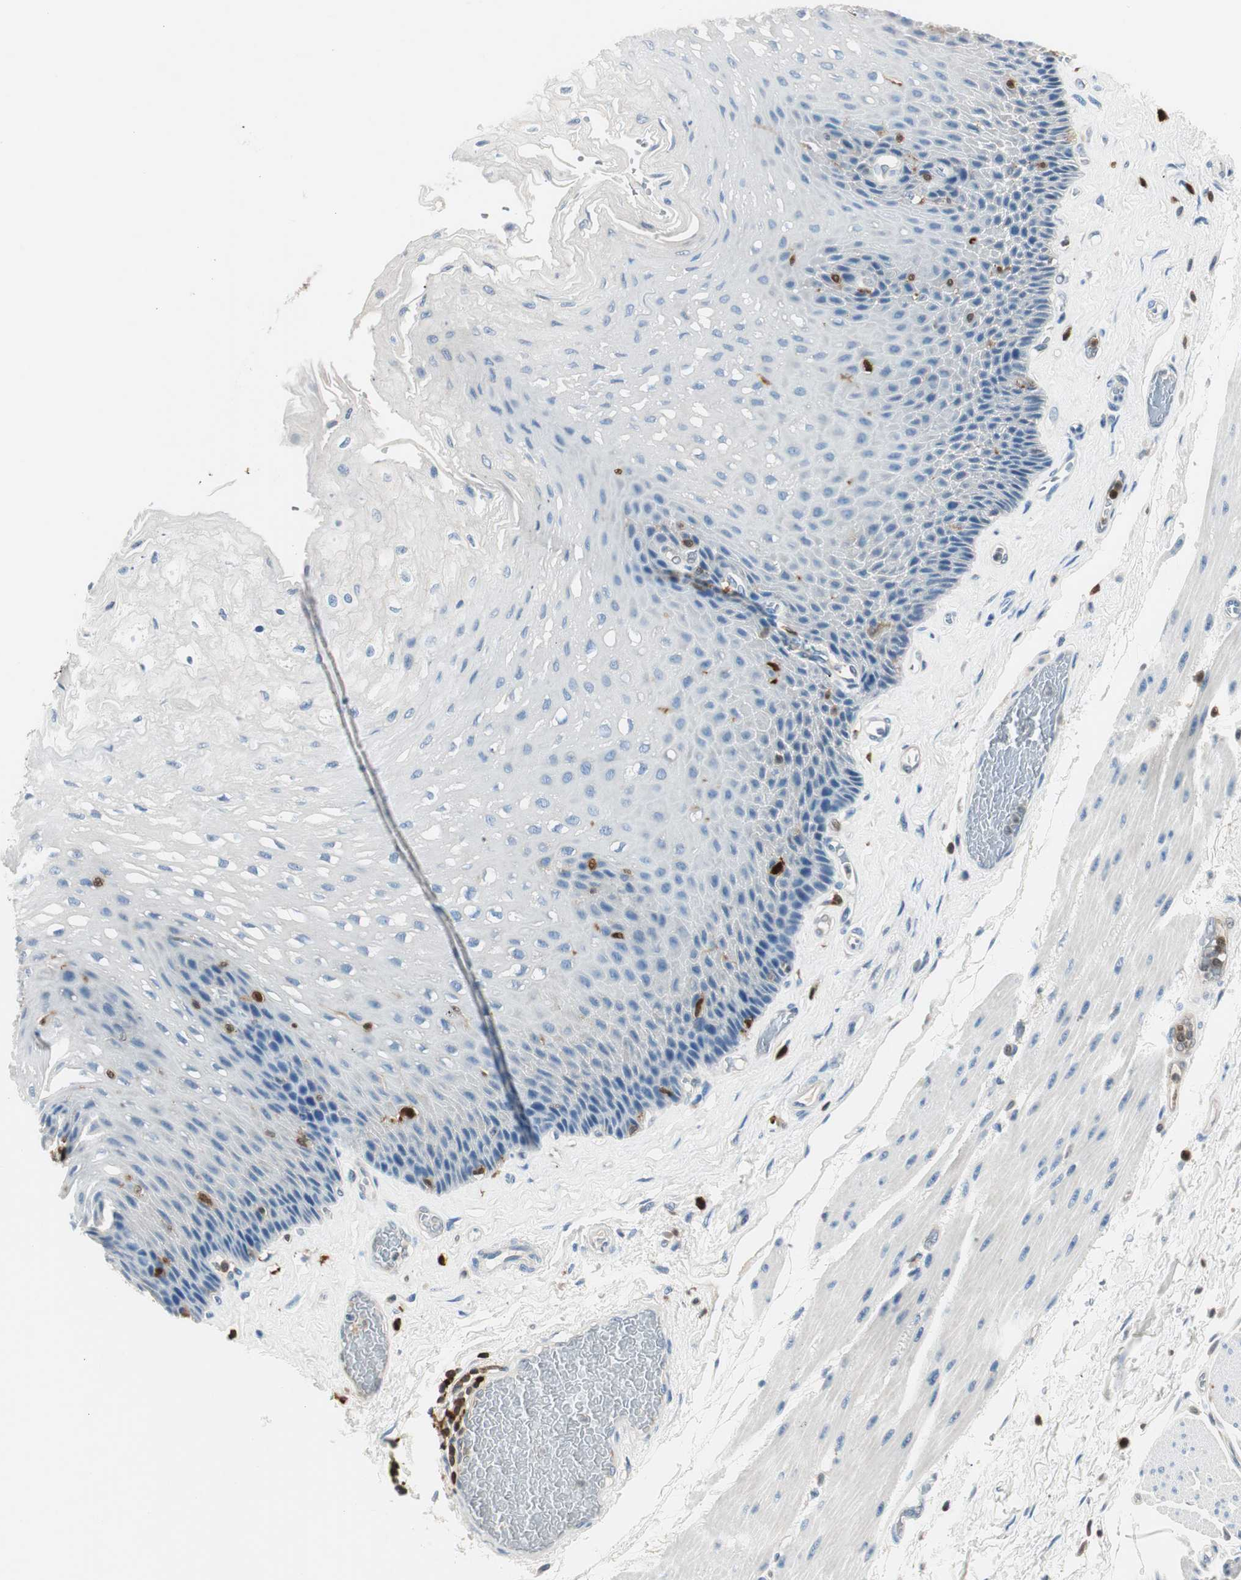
{"staining": {"intensity": "negative", "quantity": "none", "location": "none"}, "tissue": "esophagus", "cell_type": "Squamous epithelial cells", "image_type": "normal", "snomed": [{"axis": "morphology", "description": "Normal tissue, NOS"}, {"axis": "topography", "description": "Esophagus"}], "caption": "Immunohistochemistry photomicrograph of normal esophagus: esophagus stained with DAB (3,3'-diaminobenzidine) exhibits no significant protein expression in squamous epithelial cells.", "gene": "COTL1", "patient": {"sex": "female", "age": 72}}